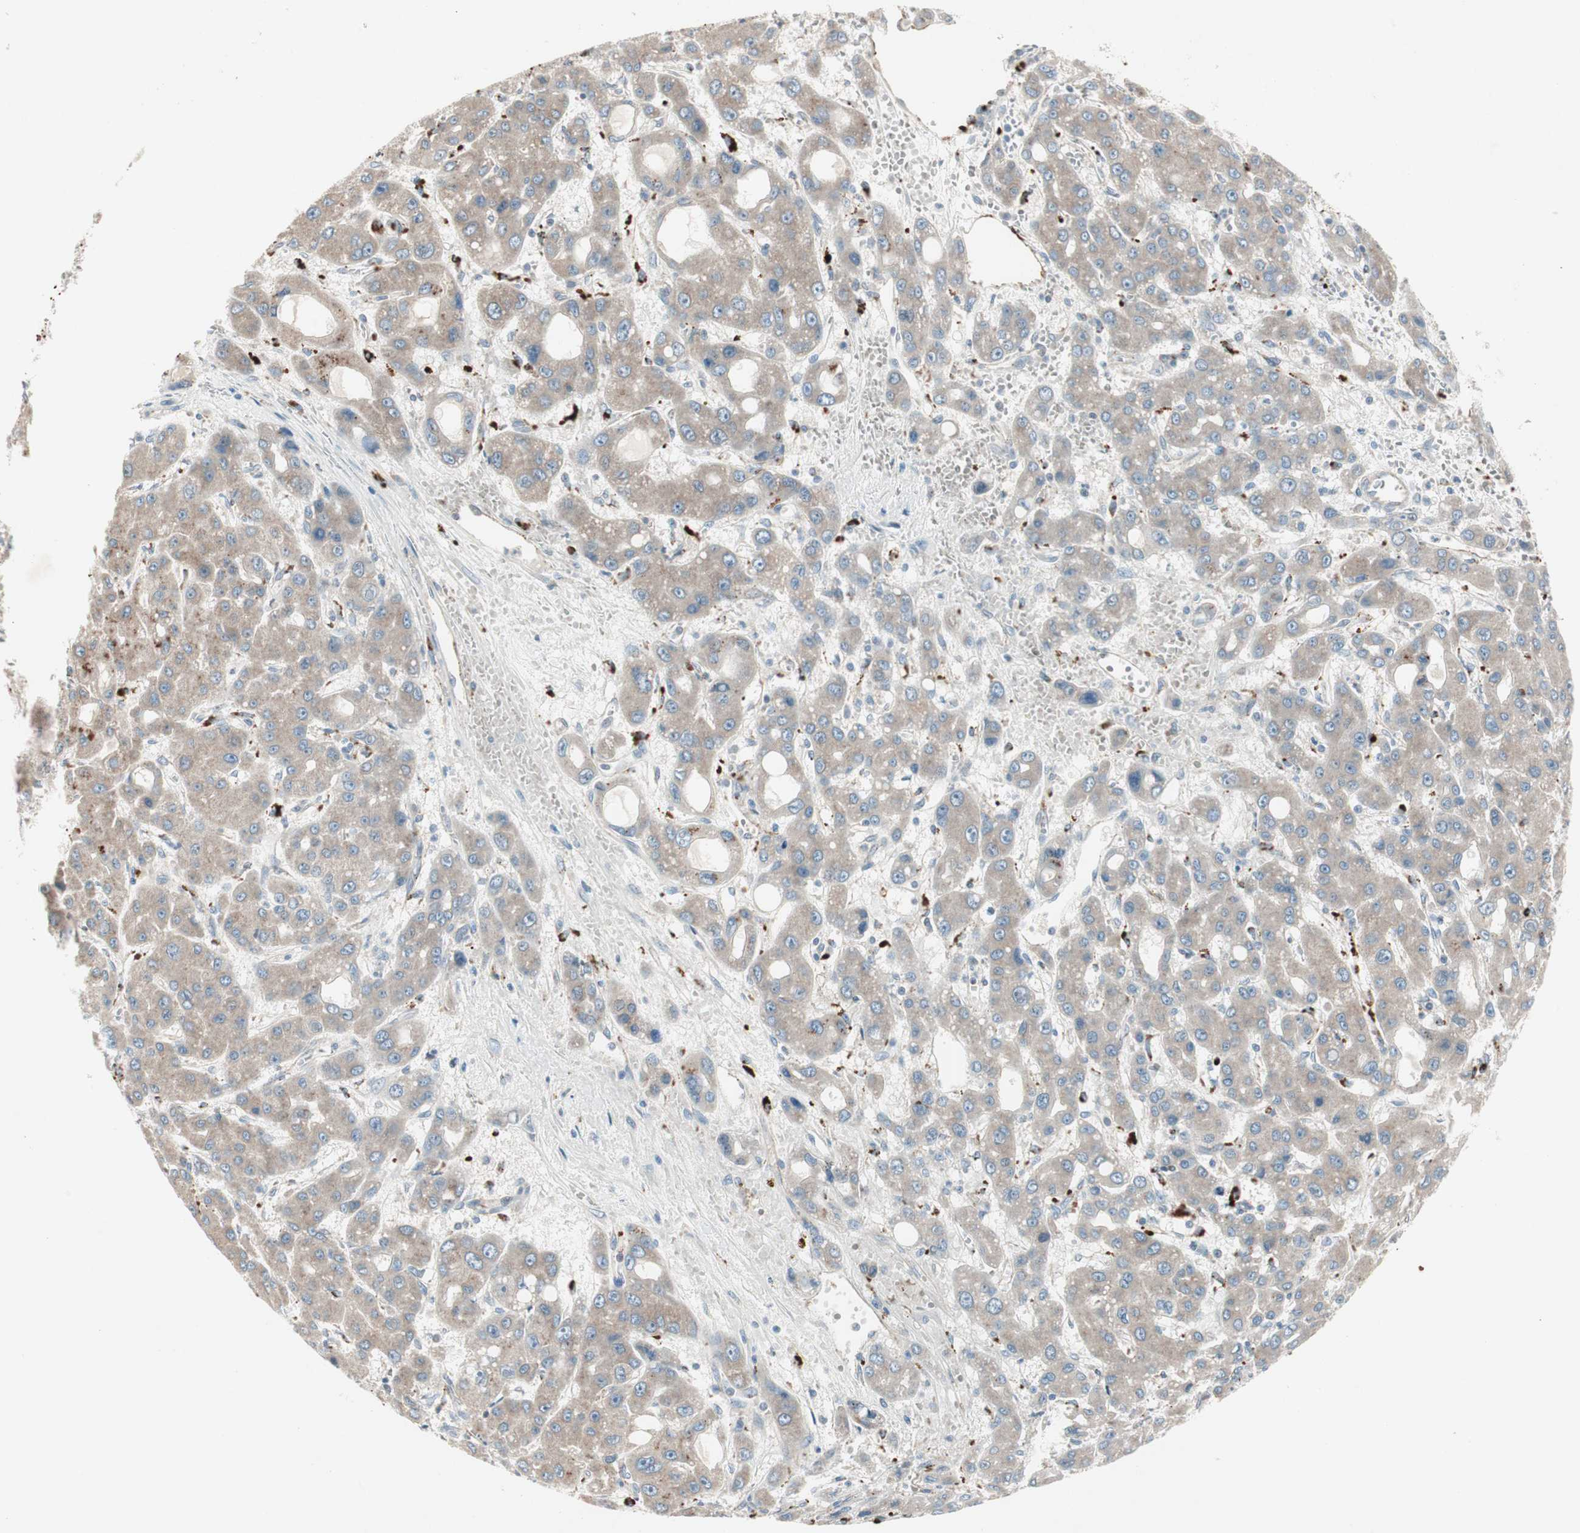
{"staining": {"intensity": "moderate", "quantity": ">75%", "location": "cytoplasmic/membranous"}, "tissue": "liver cancer", "cell_type": "Tumor cells", "image_type": "cancer", "snomed": [{"axis": "morphology", "description": "Carcinoma, Hepatocellular, NOS"}, {"axis": "topography", "description": "Liver"}], "caption": "High-power microscopy captured an IHC photomicrograph of liver cancer, revealing moderate cytoplasmic/membranous expression in about >75% of tumor cells.", "gene": "FGFR4", "patient": {"sex": "male", "age": 55}}